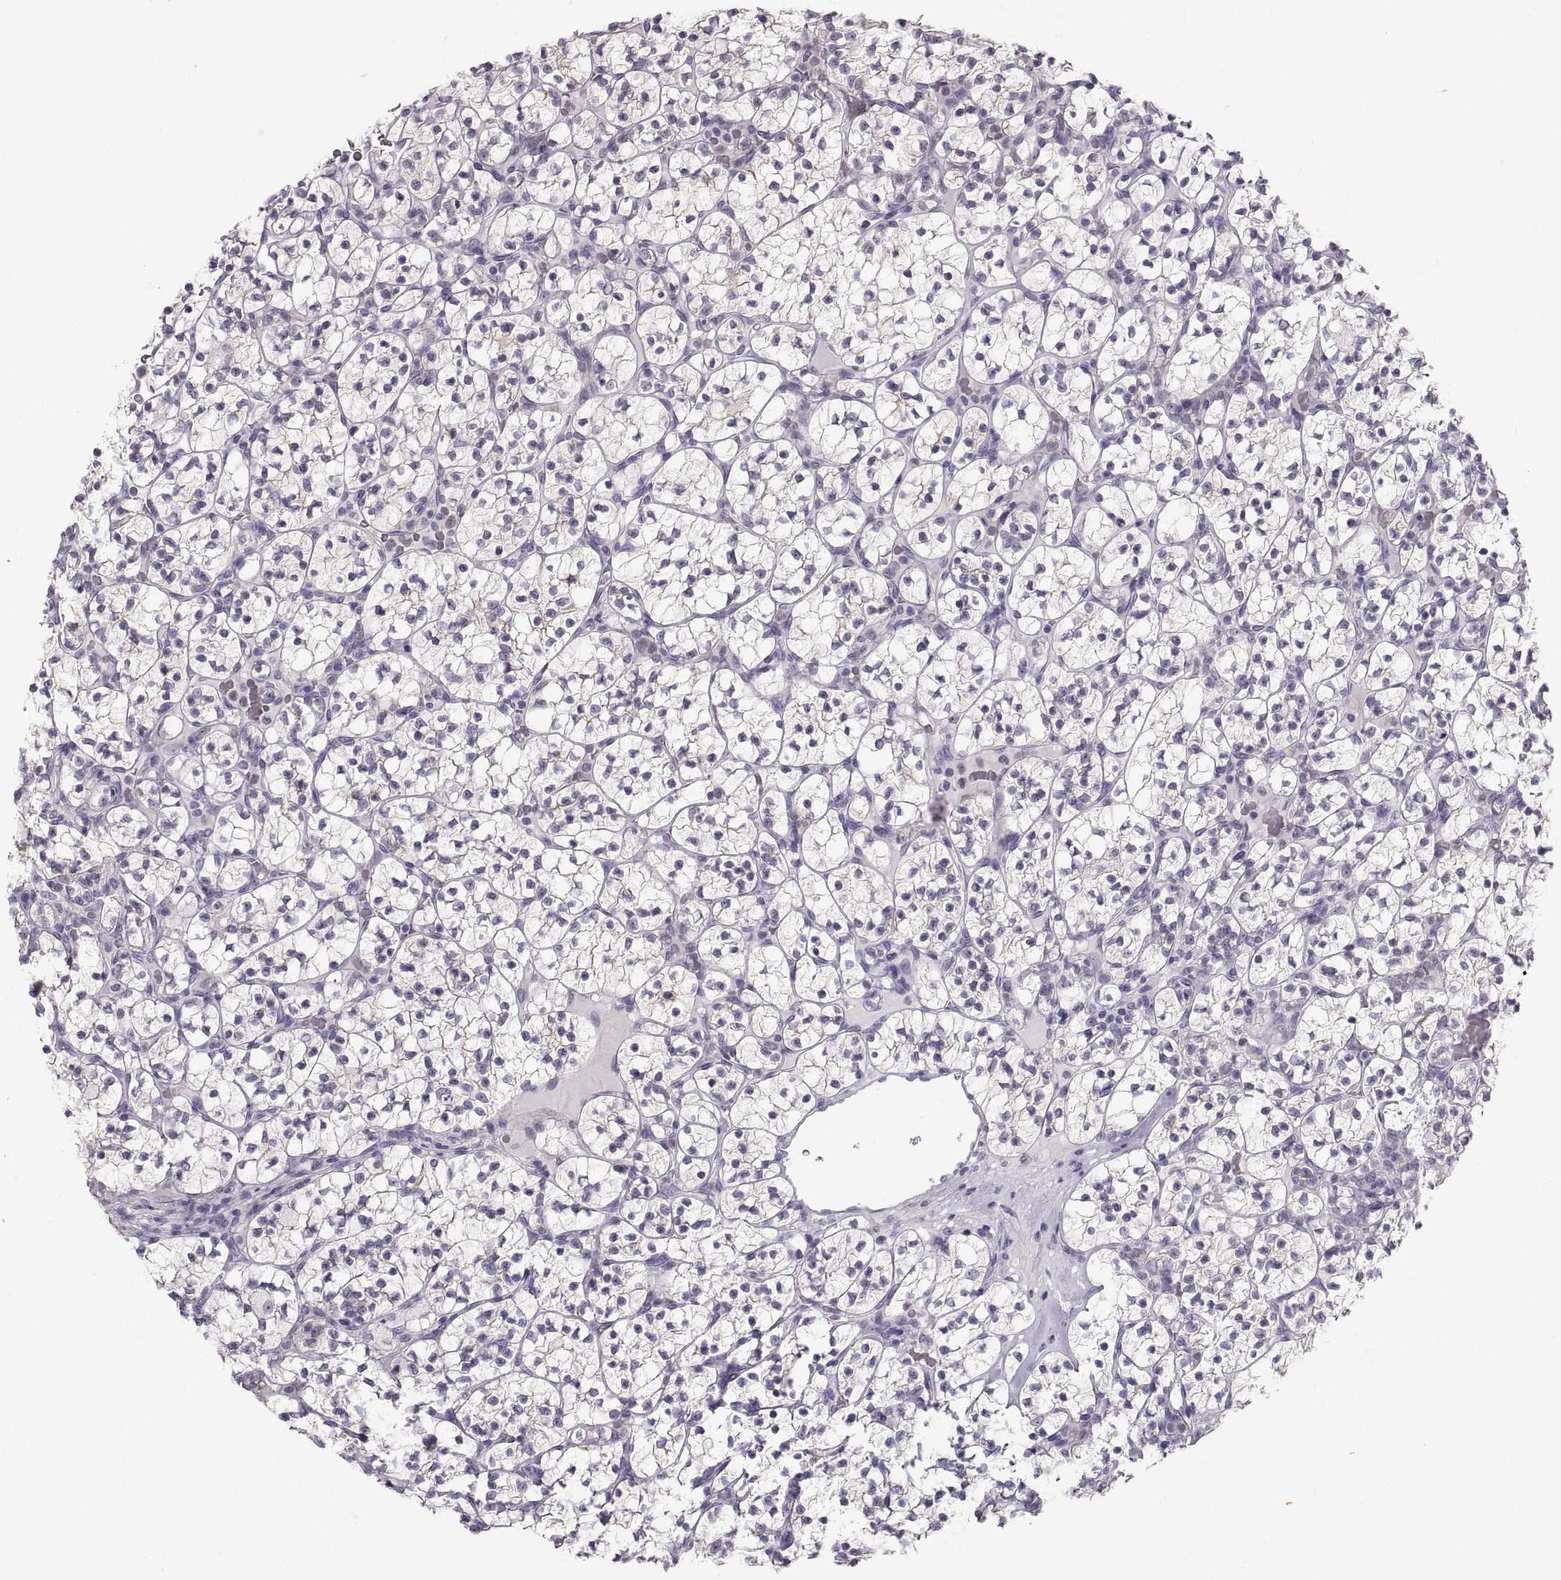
{"staining": {"intensity": "weak", "quantity": "<25%", "location": "cytoplasmic/membranous"}, "tissue": "renal cancer", "cell_type": "Tumor cells", "image_type": "cancer", "snomed": [{"axis": "morphology", "description": "Adenocarcinoma, NOS"}, {"axis": "topography", "description": "Kidney"}], "caption": "IHC histopathology image of neoplastic tissue: human renal cancer stained with DAB reveals no significant protein staining in tumor cells.", "gene": "ZNF185", "patient": {"sex": "female", "age": 89}}